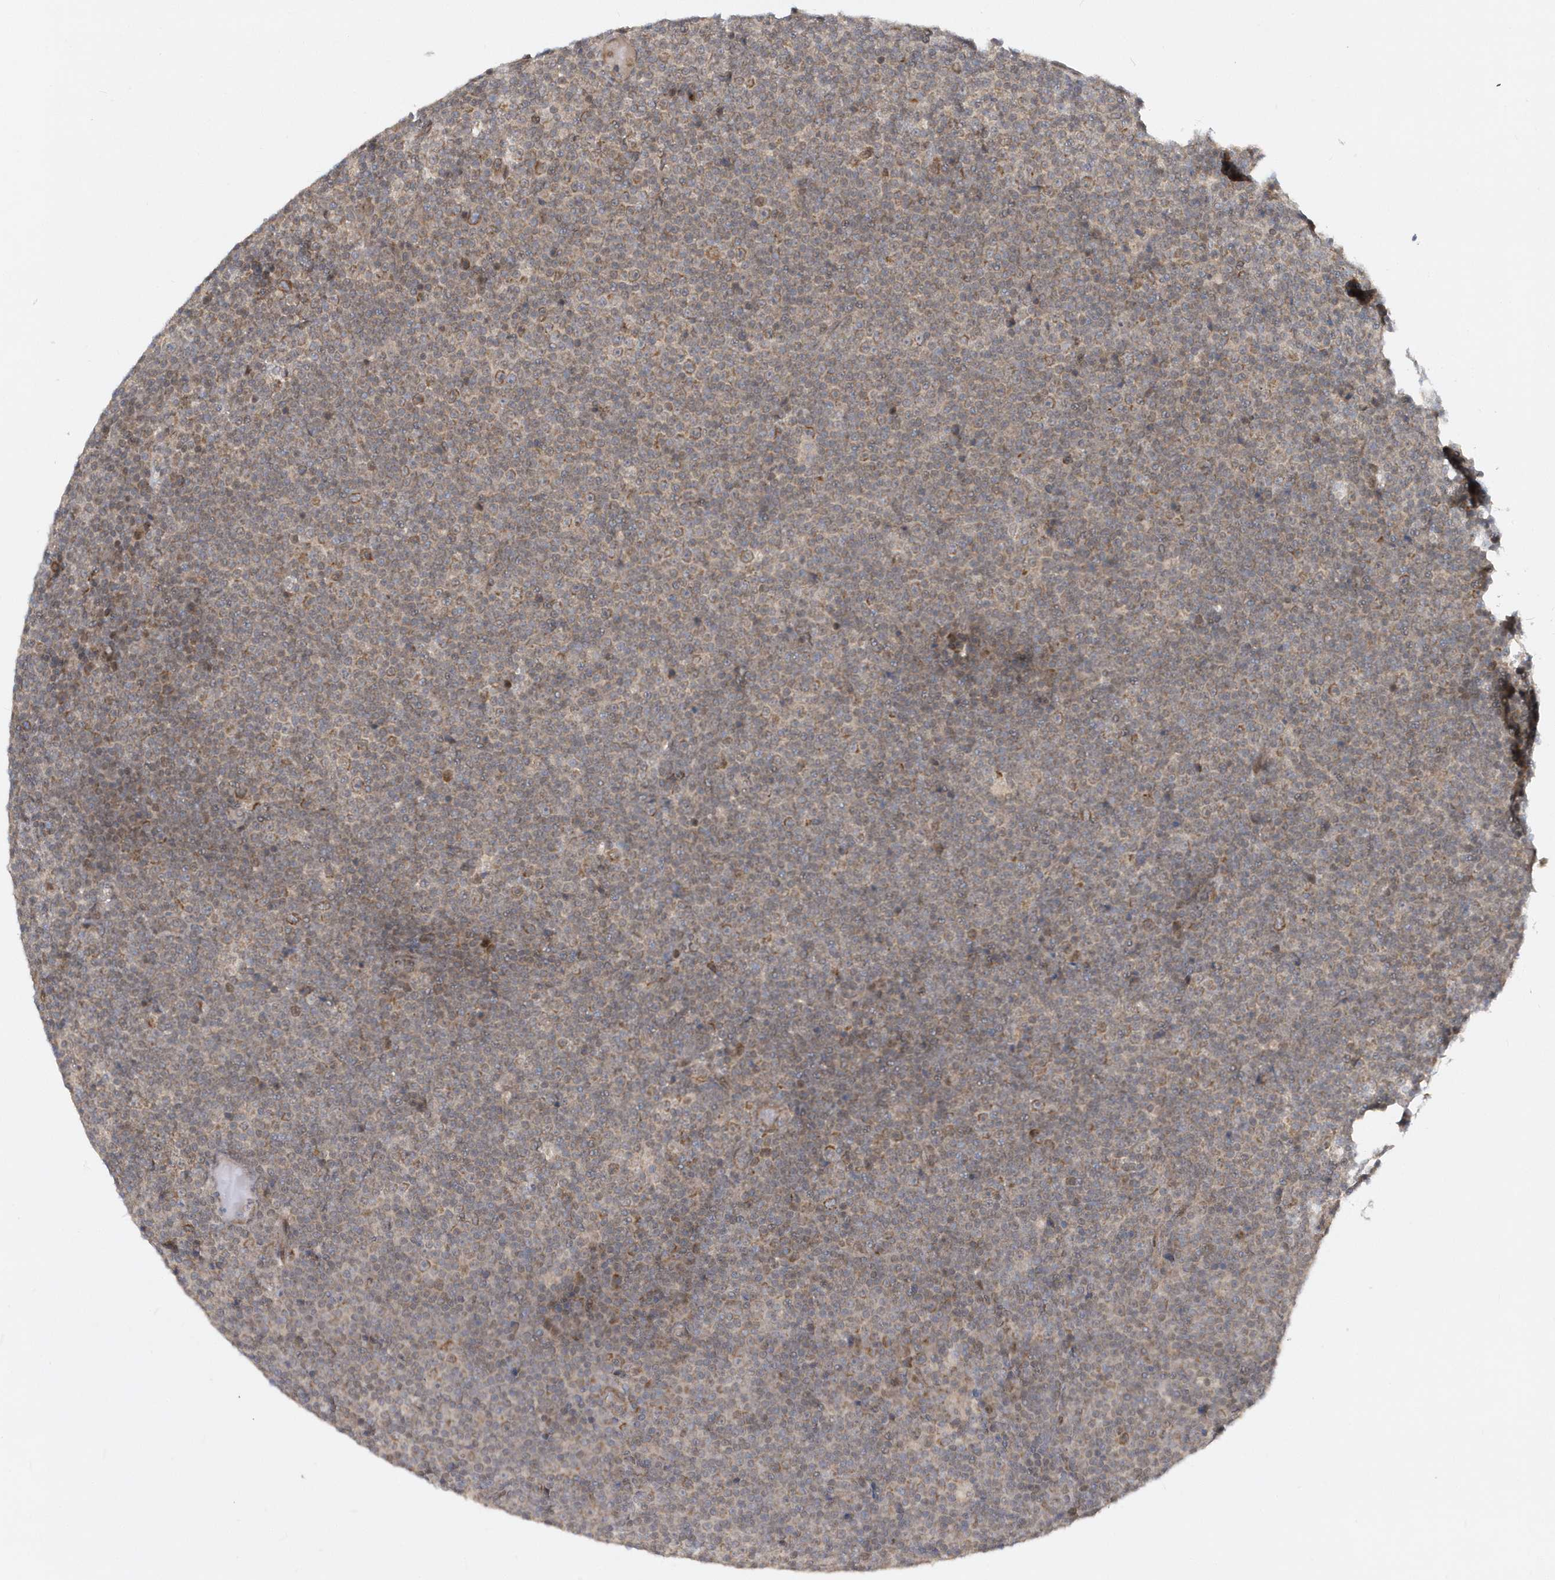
{"staining": {"intensity": "moderate", "quantity": "<25%", "location": "cytoplasmic/membranous"}, "tissue": "lymphoma", "cell_type": "Tumor cells", "image_type": "cancer", "snomed": [{"axis": "morphology", "description": "Malignant lymphoma, non-Hodgkin's type, Low grade"}, {"axis": "topography", "description": "Lymph node"}], "caption": "A high-resolution image shows immunohistochemistry staining of low-grade malignant lymphoma, non-Hodgkin's type, which demonstrates moderate cytoplasmic/membranous staining in about <25% of tumor cells. (Brightfield microscopy of DAB IHC at high magnification).", "gene": "MXI1", "patient": {"sex": "female", "age": 67}}